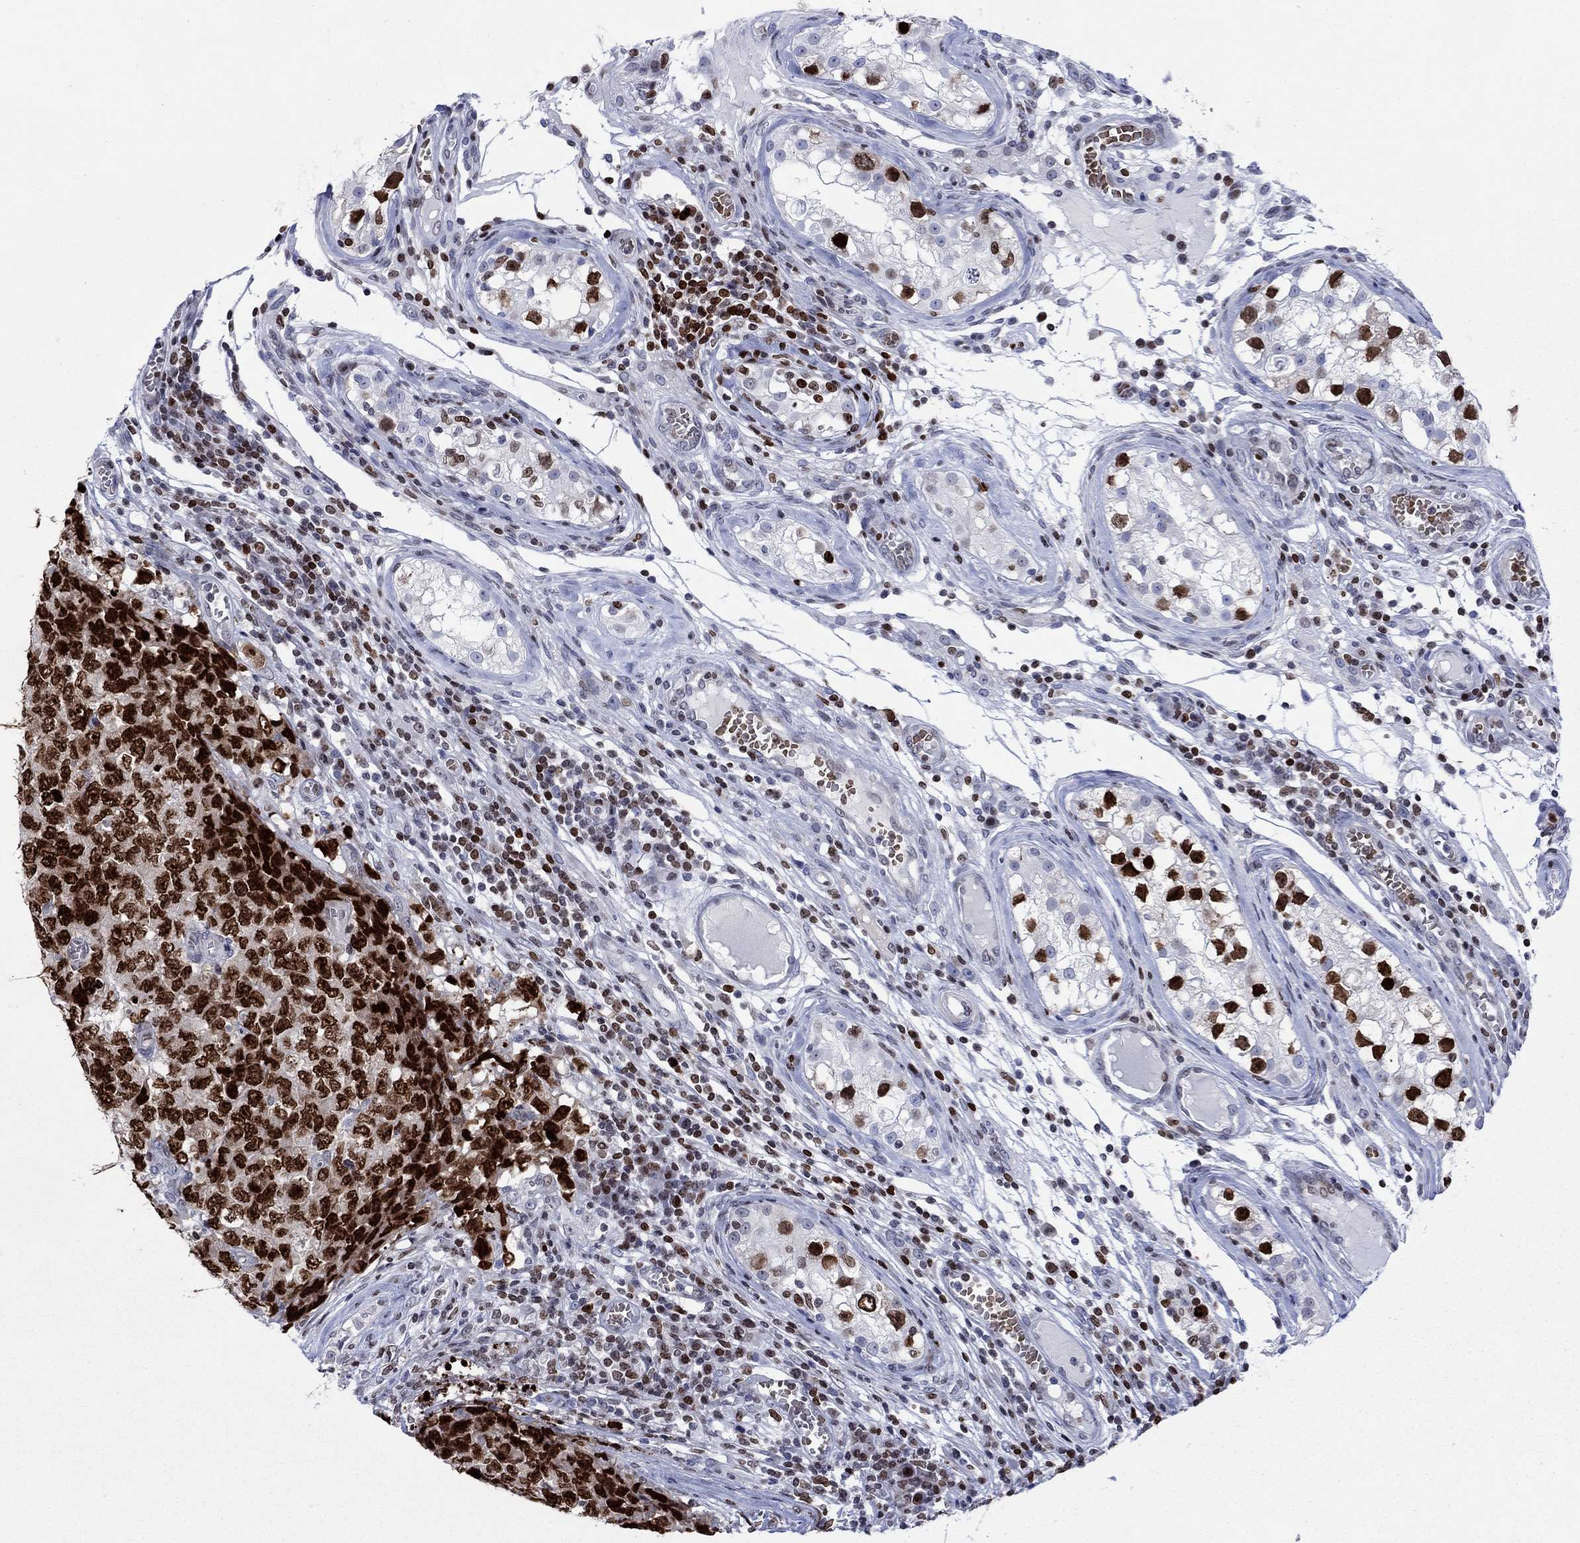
{"staining": {"intensity": "strong", "quantity": ">75%", "location": "nuclear"}, "tissue": "testis cancer", "cell_type": "Tumor cells", "image_type": "cancer", "snomed": [{"axis": "morphology", "description": "Carcinoma, Embryonal, NOS"}, {"axis": "topography", "description": "Testis"}], "caption": "Immunohistochemistry photomicrograph of human testis cancer stained for a protein (brown), which demonstrates high levels of strong nuclear positivity in approximately >75% of tumor cells.", "gene": "HMGA1", "patient": {"sex": "male", "age": 23}}